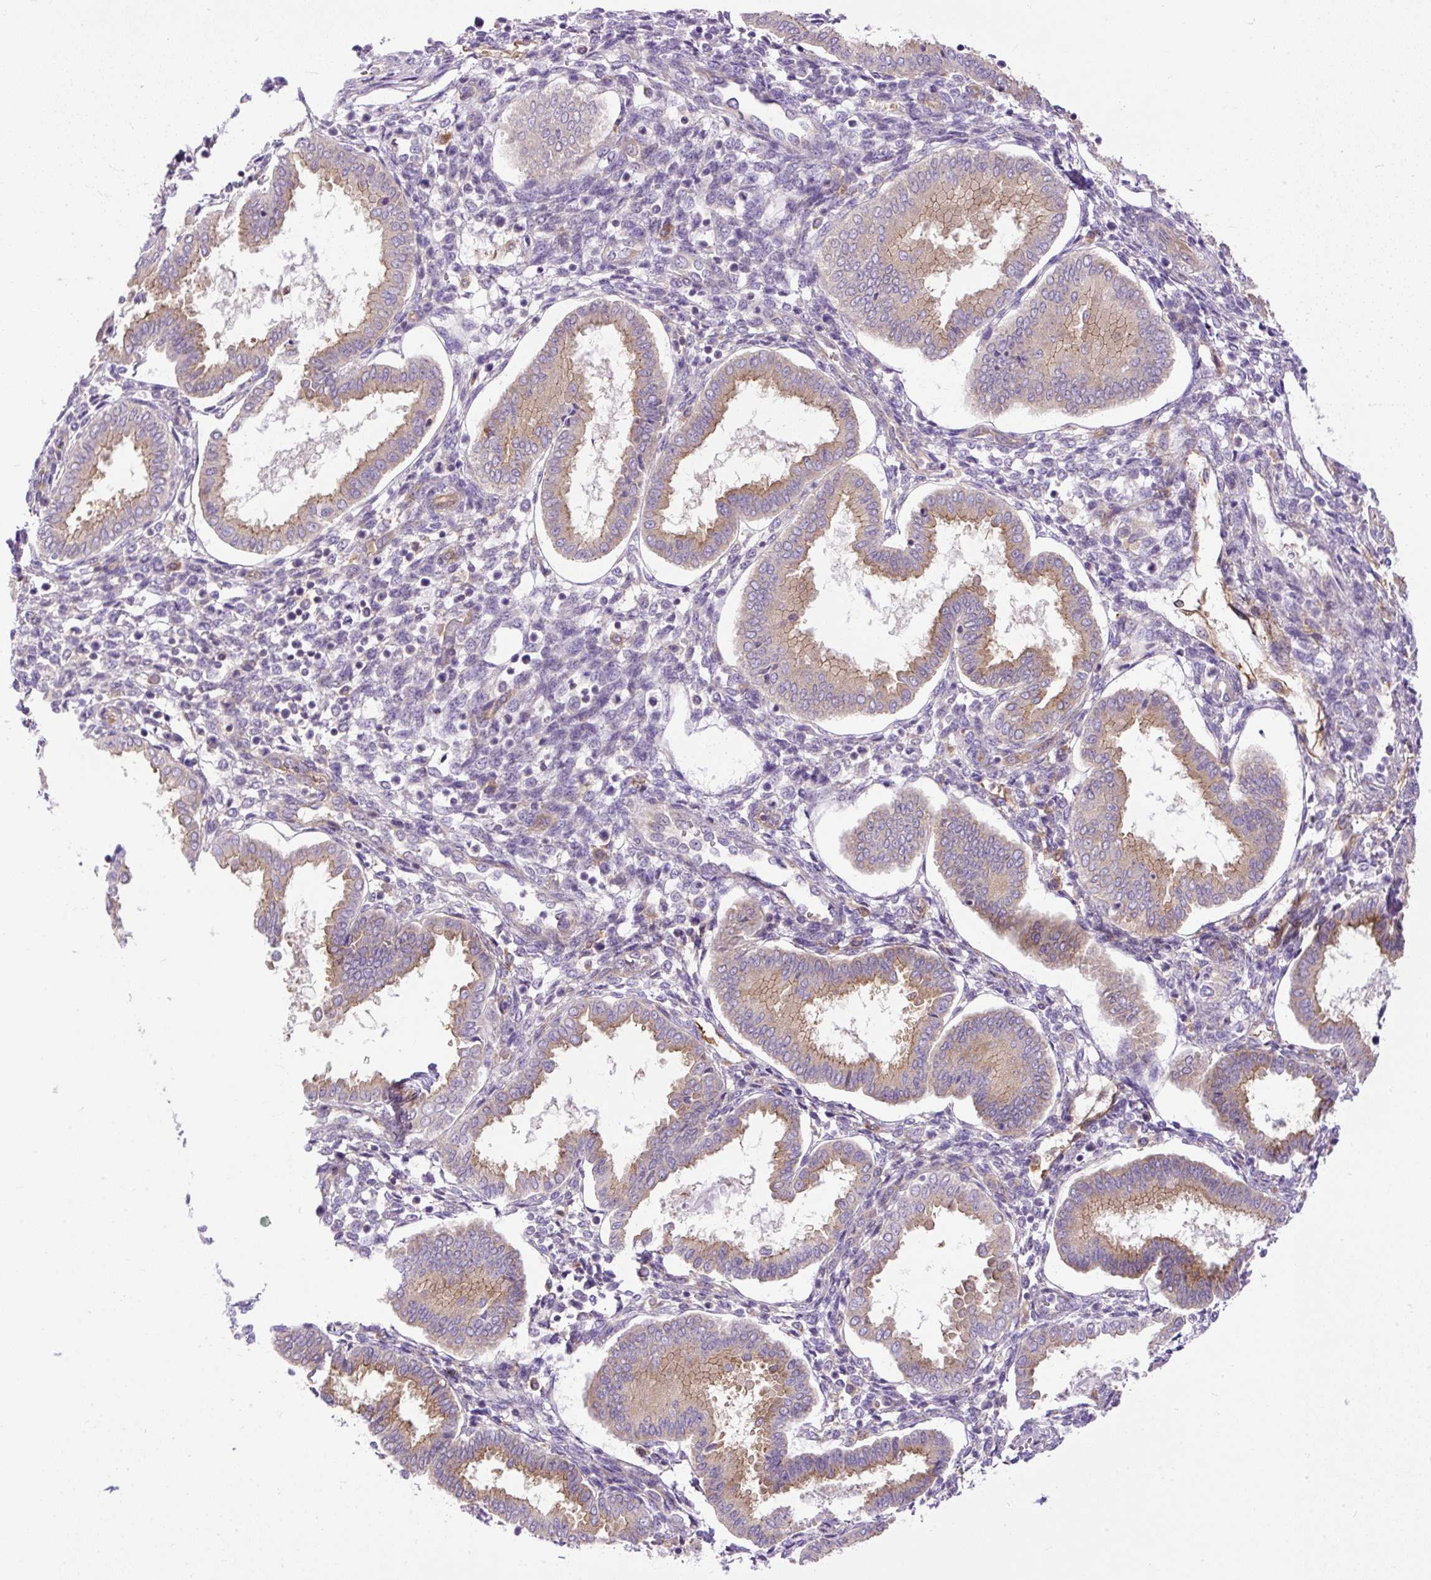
{"staining": {"intensity": "negative", "quantity": "none", "location": "none"}, "tissue": "endometrium", "cell_type": "Cells in endometrial stroma", "image_type": "normal", "snomed": [{"axis": "morphology", "description": "Normal tissue, NOS"}, {"axis": "topography", "description": "Endometrium"}], "caption": "IHC micrograph of normal endometrium: endometrium stained with DAB (3,3'-diaminobenzidine) displays no significant protein staining in cells in endometrial stroma. (DAB immunohistochemistry, high magnification).", "gene": "MAP1S", "patient": {"sex": "female", "age": 24}}